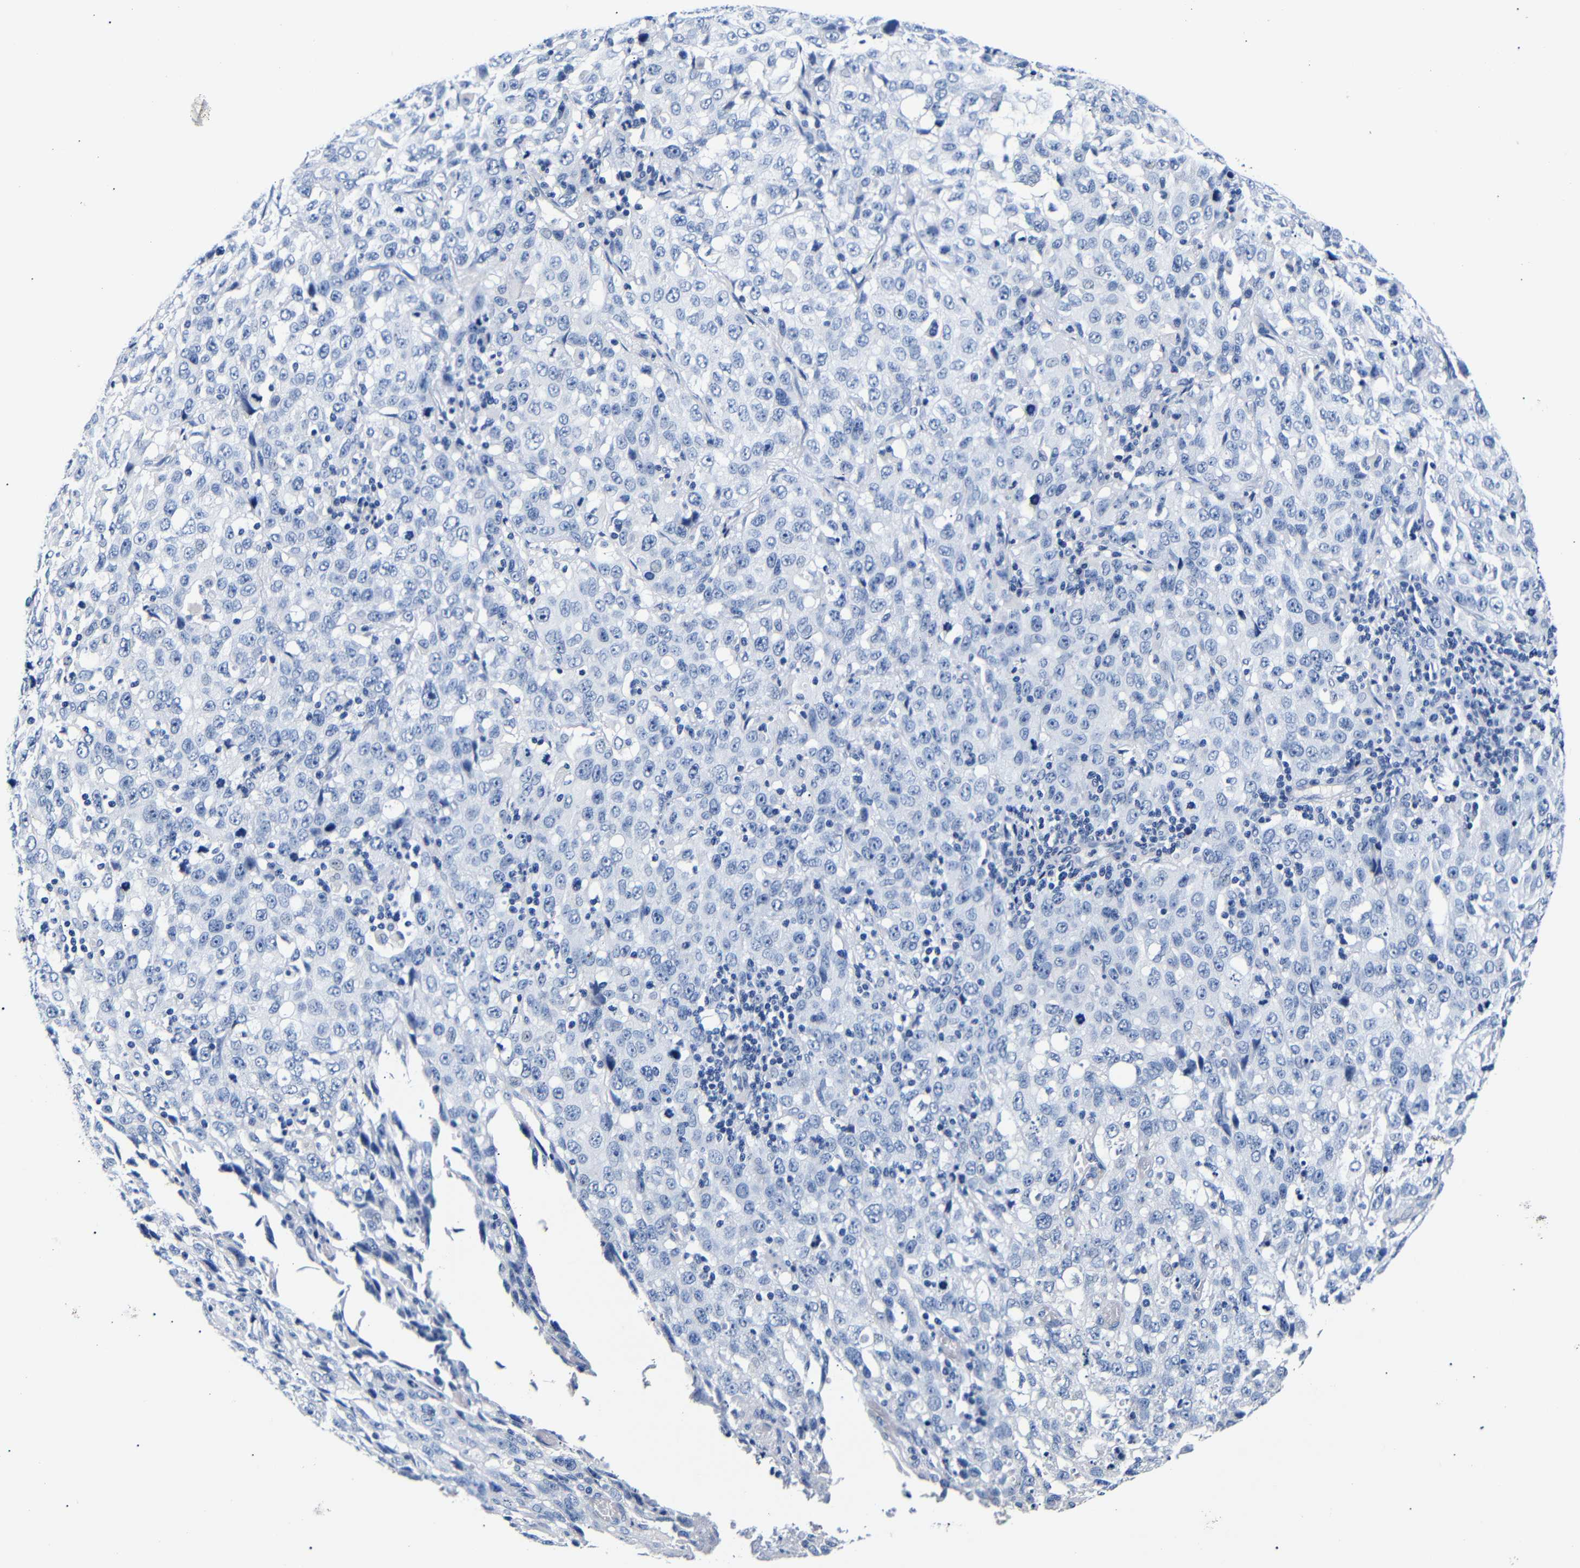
{"staining": {"intensity": "negative", "quantity": "none", "location": "none"}, "tissue": "stomach cancer", "cell_type": "Tumor cells", "image_type": "cancer", "snomed": [{"axis": "morphology", "description": "Normal tissue, NOS"}, {"axis": "morphology", "description": "Adenocarcinoma, NOS"}, {"axis": "topography", "description": "Stomach"}], "caption": "This is a image of immunohistochemistry staining of stomach cancer, which shows no positivity in tumor cells. Nuclei are stained in blue.", "gene": "GAP43", "patient": {"sex": "male", "age": 48}}